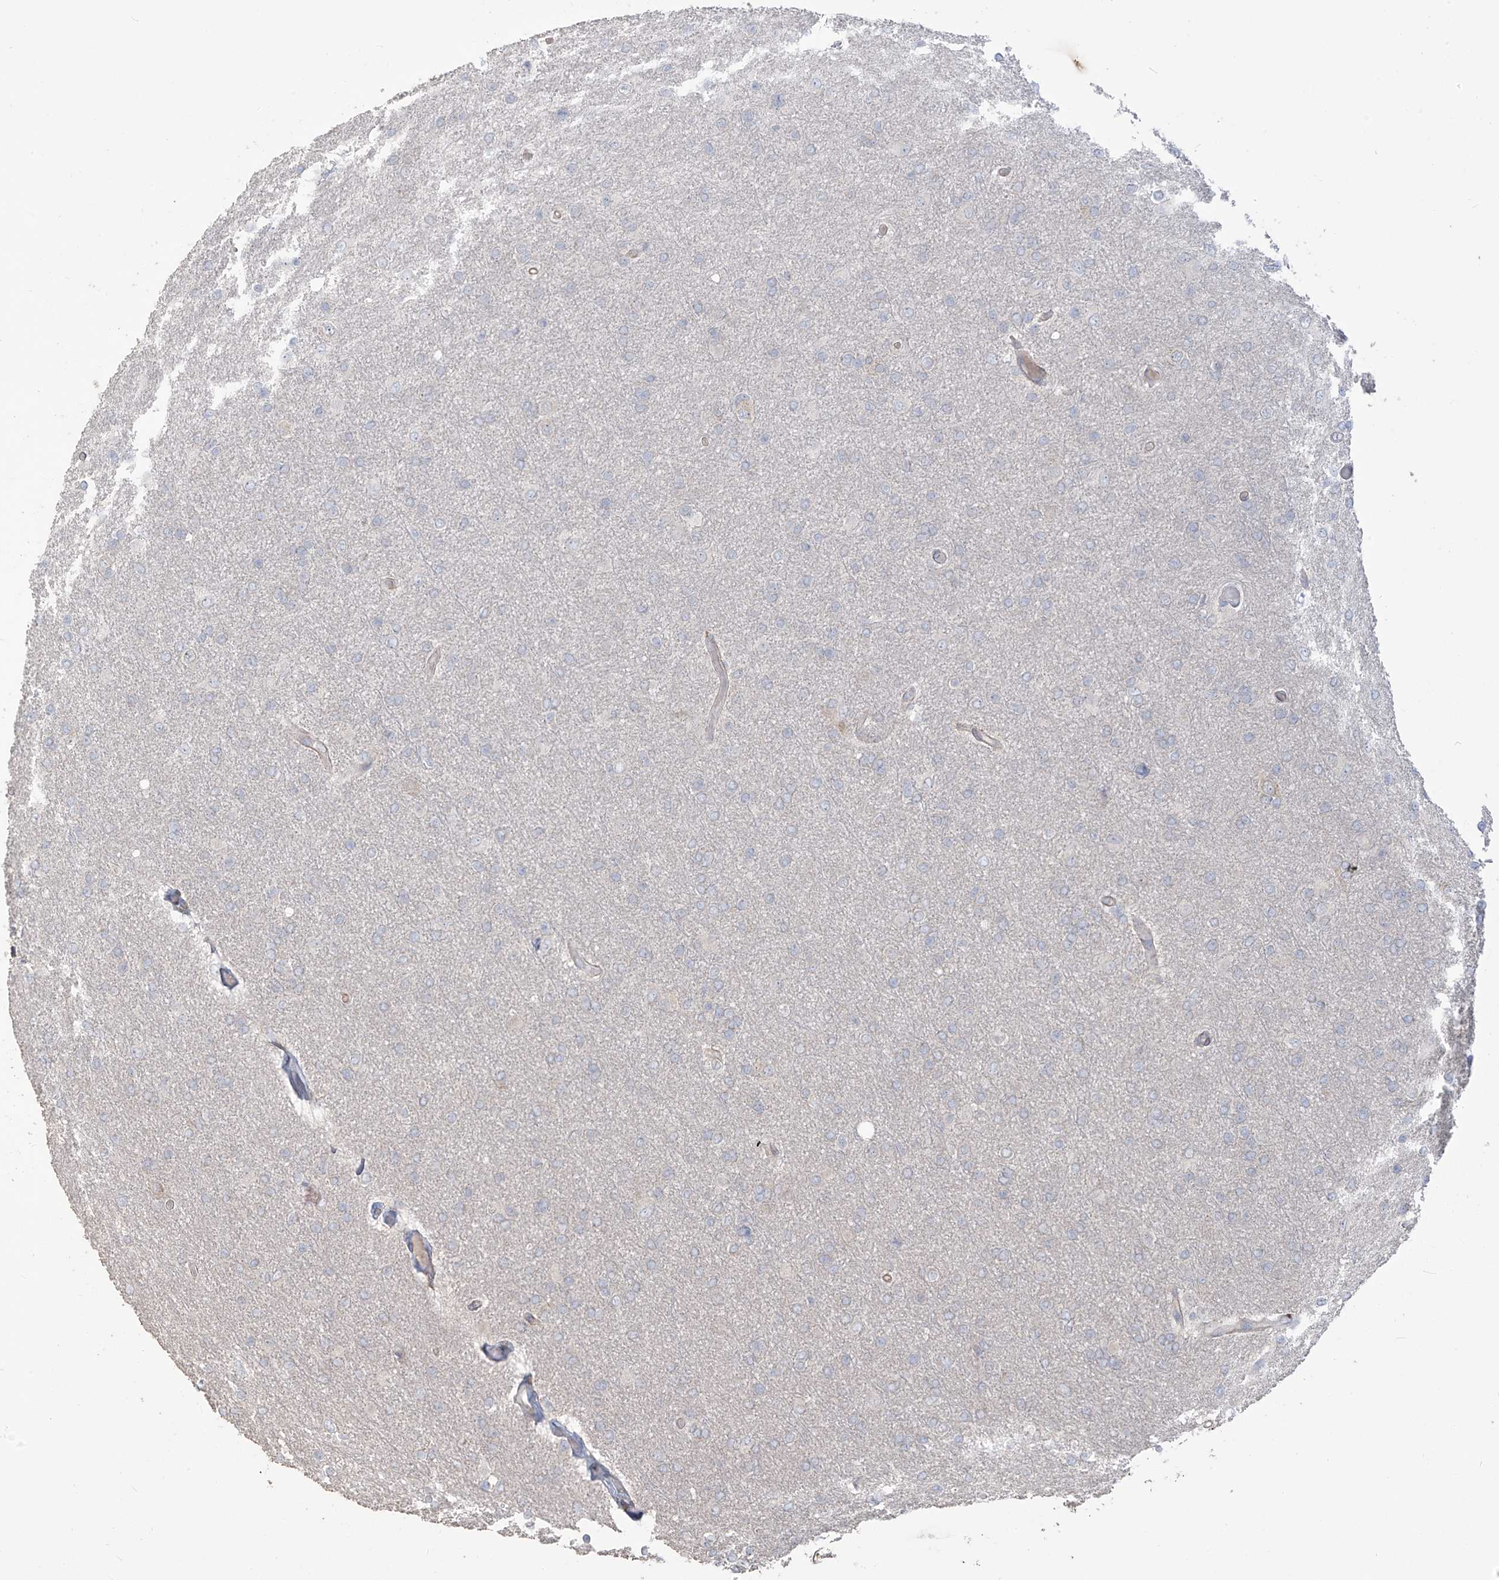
{"staining": {"intensity": "negative", "quantity": "none", "location": "none"}, "tissue": "glioma", "cell_type": "Tumor cells", "image_type": "cancer", "snomed": [{"axis": "morphology", "description": "Glioma, malignant, High grade"}, {"axis": "topography", "description": "Cerebral cortex"}], "caption": "Glioma stained for a protein using IHC demonstrates no staining tumor cells.", "gene": "MAGIX", "patient": {"sex": "female", "age": 36}}